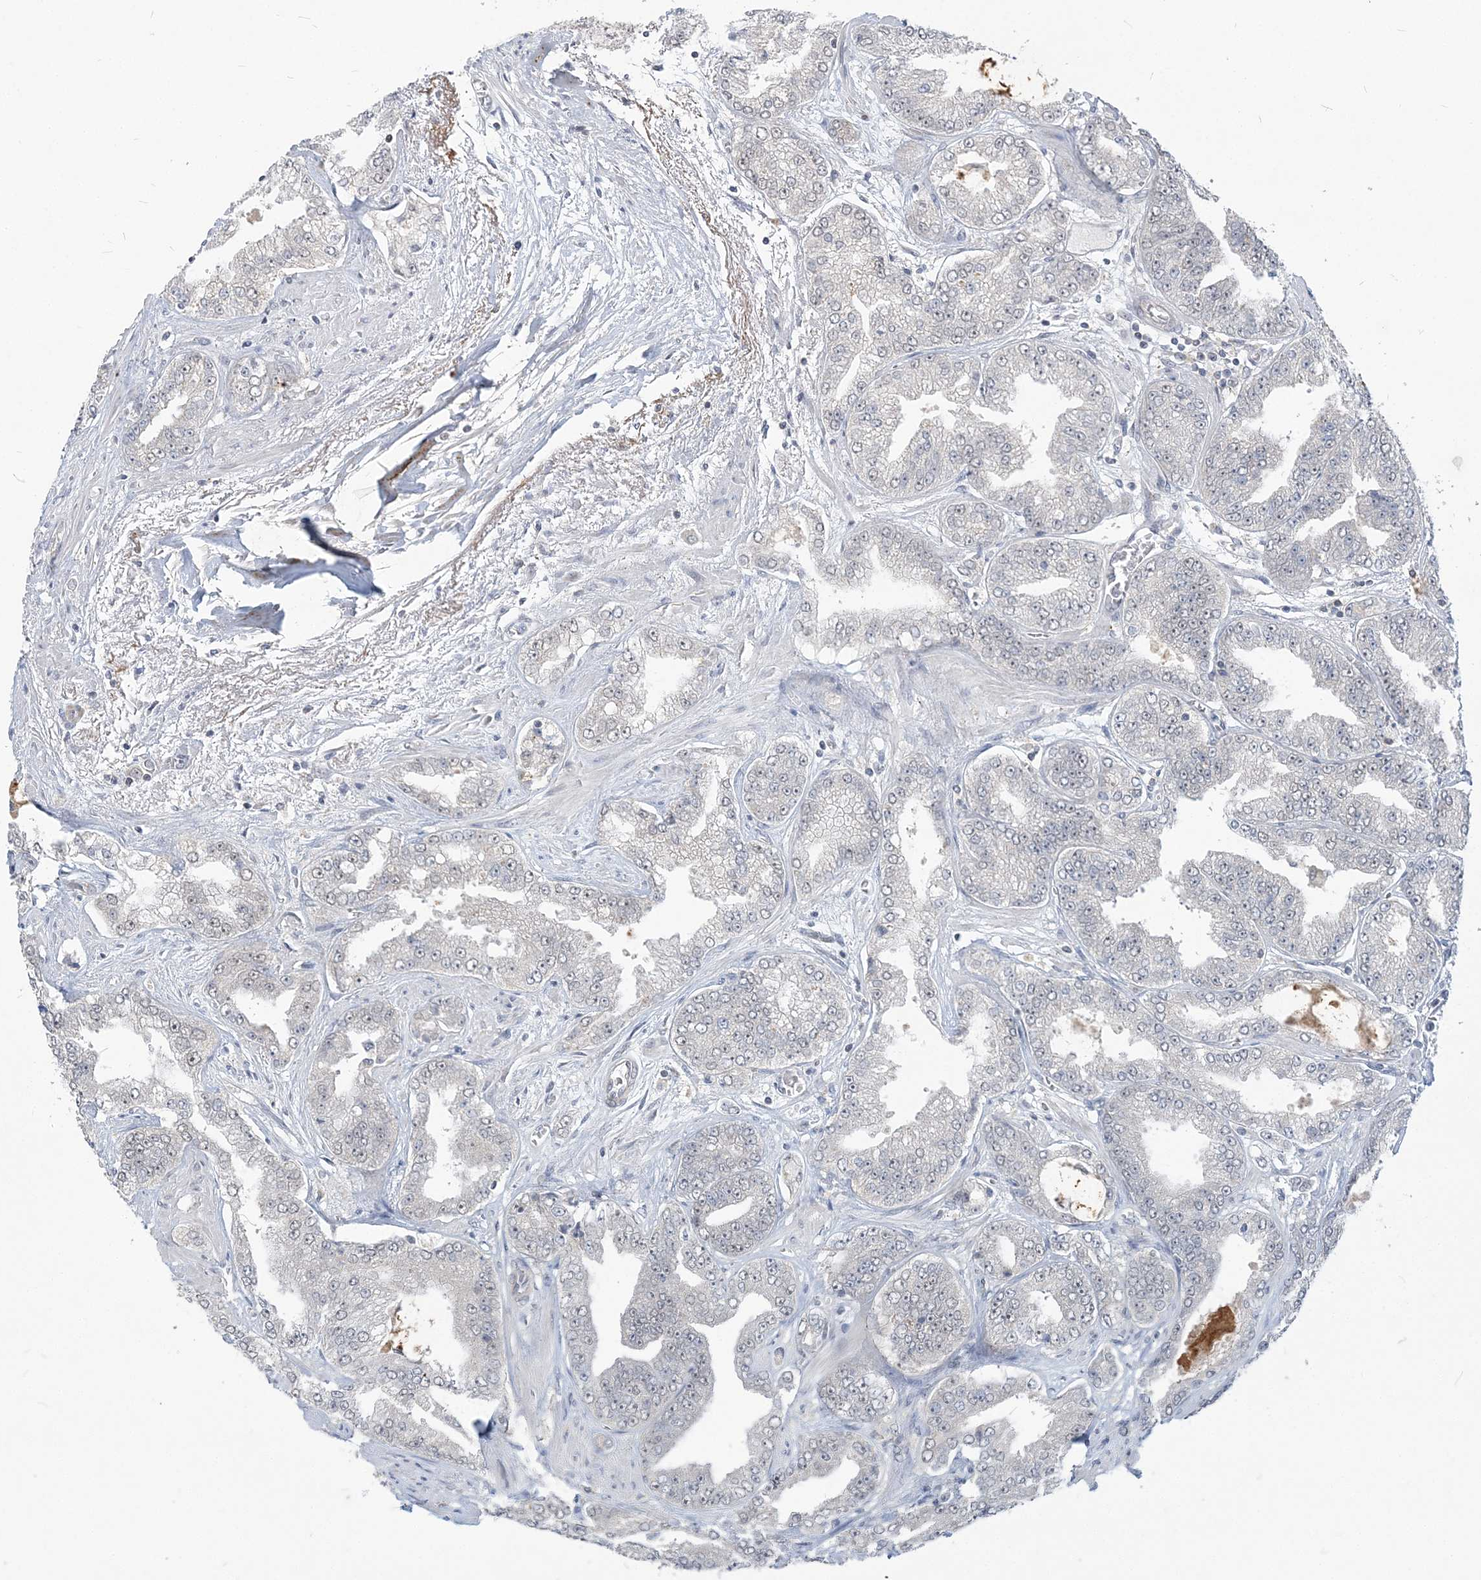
{"staining": {"intensity": "negative", "quantity": "none", "location": "none"}, "tissue": "prostate cancer", "cell_type": "Tumor cells", "image_type": "cancer", "snomed": [{"axis": "morphology", "description": "Adenocarcinoma, High grade"}, {"axis": "topography", "description": "Prostate"}], "caption": "Histopathology image shows no protein expression in tumor cells of prostate high-grade adenocarcinoma tissue.", "gene": "SDAD1", "patient": {"sex": "male", "age": 71}}